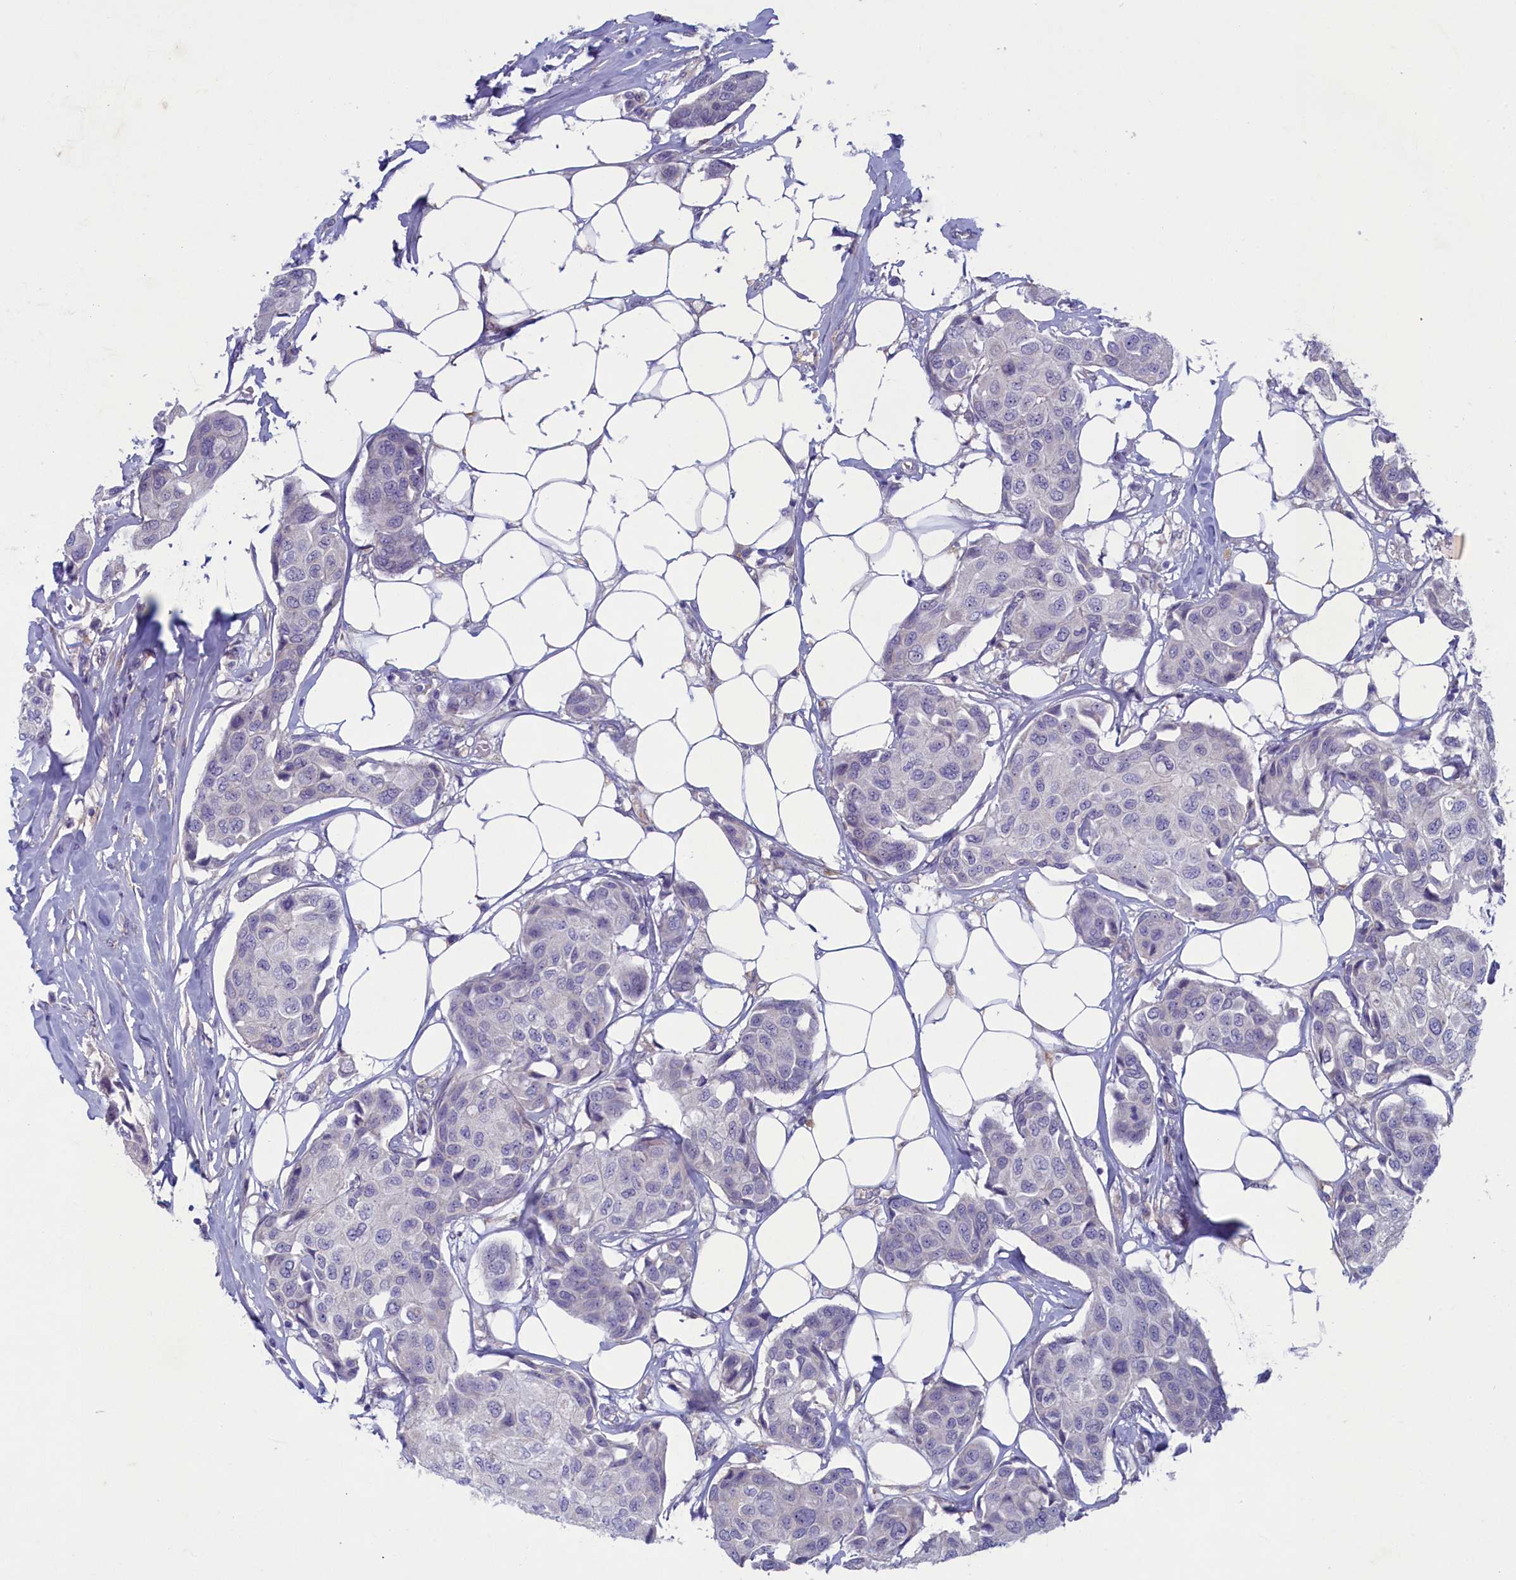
{"staining": {"intensity": "negative", "quantity": "none", "location": "none"}, "tissue": "breast cancer", "cell_type": "Tumor cells", "image_type": "cancer", "snomed": [{"axis": "morphology", "description": "Duct carcinoma"}, {"axis": "topography", "description": "Breast"}], "caption": "An image of intraductal carcinoma (breast) stained for a protein reveals no brown staining in tumor cells.", "gene": "PLEKHG6", "patient": {"sex": "female", "age": 80}}